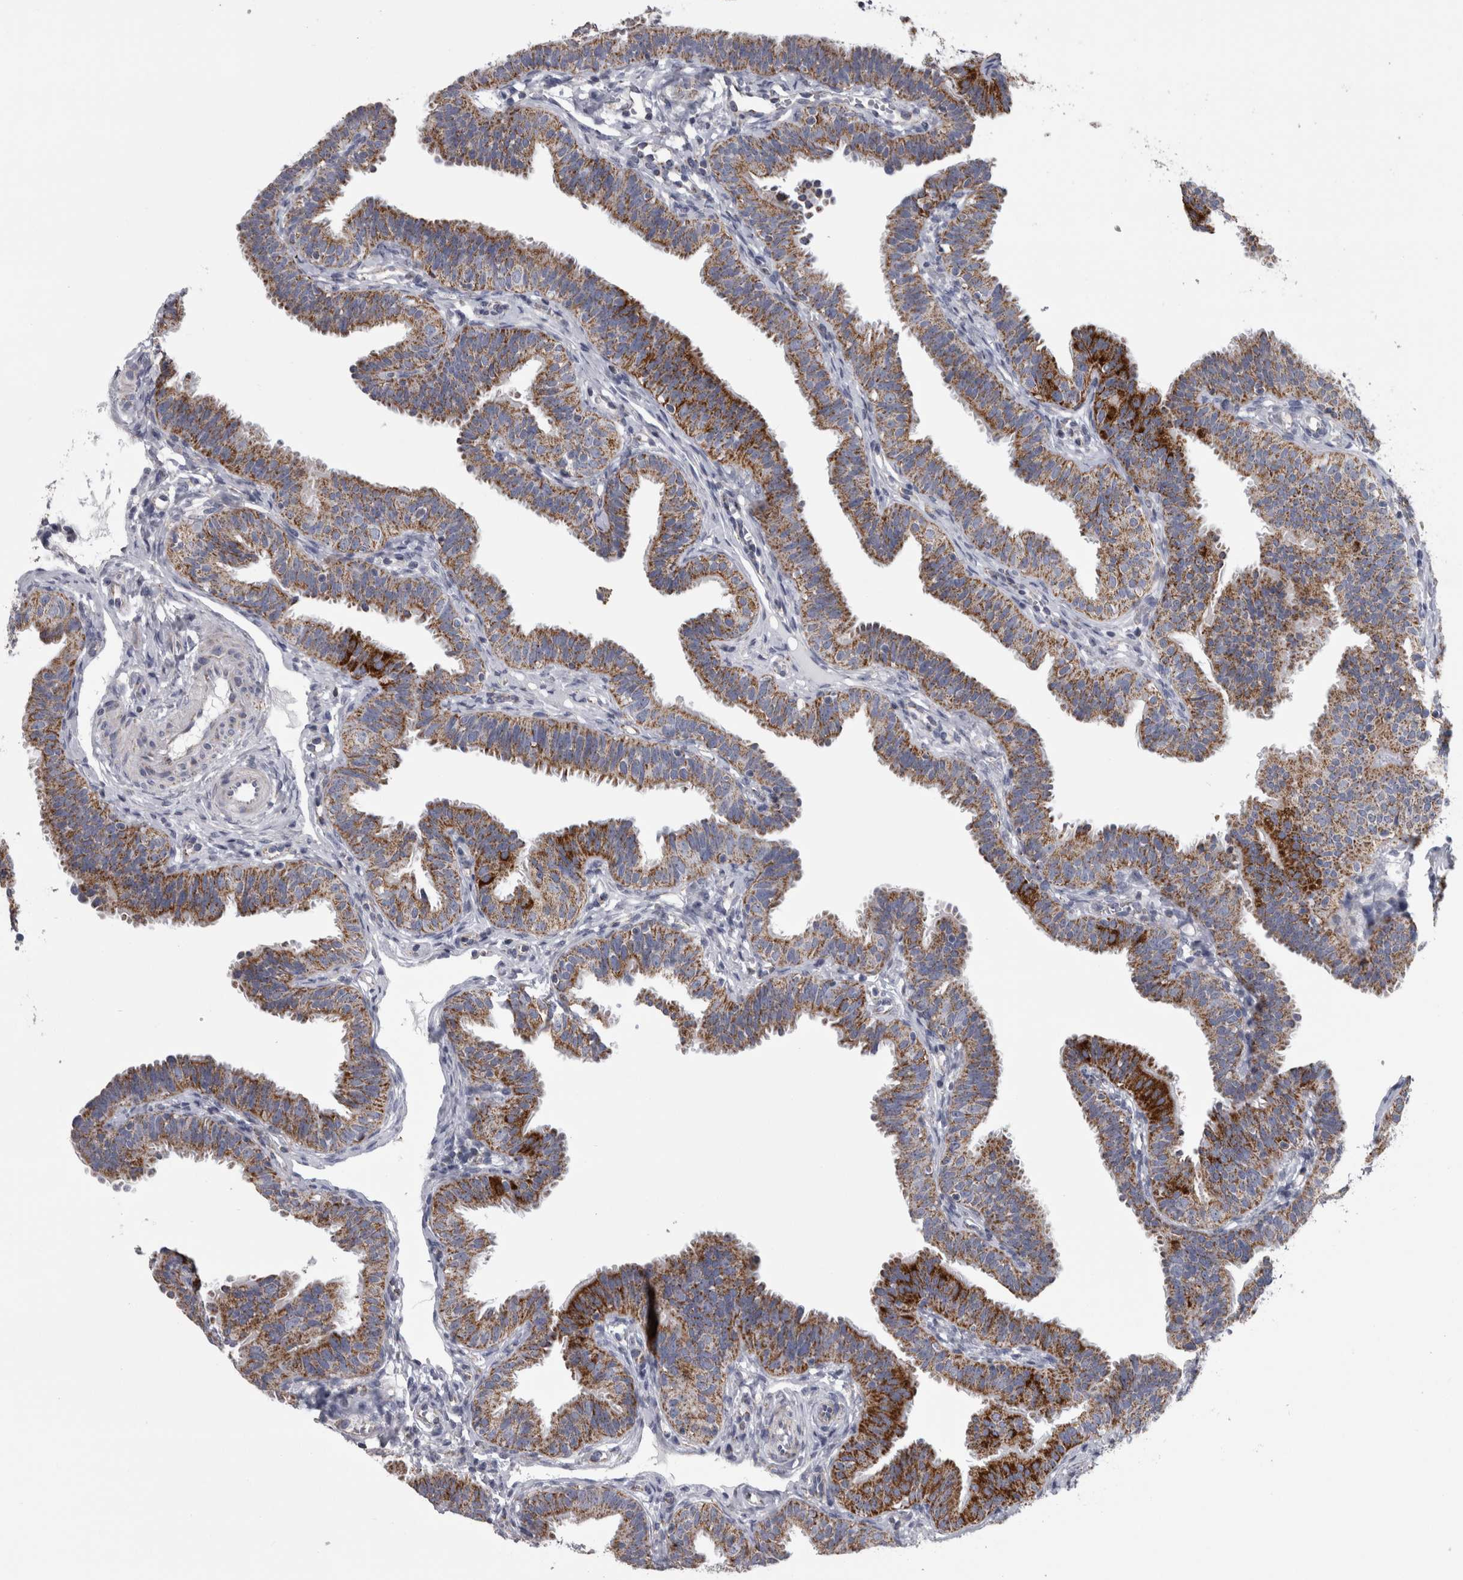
{"staining": {"intensity": "moderate", "quantity": ">75%", "location": "cytoplasmic/membranous"}, "tissue": "fallopian tube", "cell_type": "Glandular cells", "image_type": "normal", "snomed": [{"axis": "morphology", "description": "Normal tissue, NOS"}, {"axis": "topography", "description": "Fallopian tube"}], "caption": "An immunohistochemistry photomicrograph of benign tissue is shown. Protein staining in brown highlights moderate cytoplasmic/membranous positivity in fallopian tube within glandular cells. Nuclei are stained in blue.", "gene": "DBT", "patient": {"sex": "female", "age": 35}}